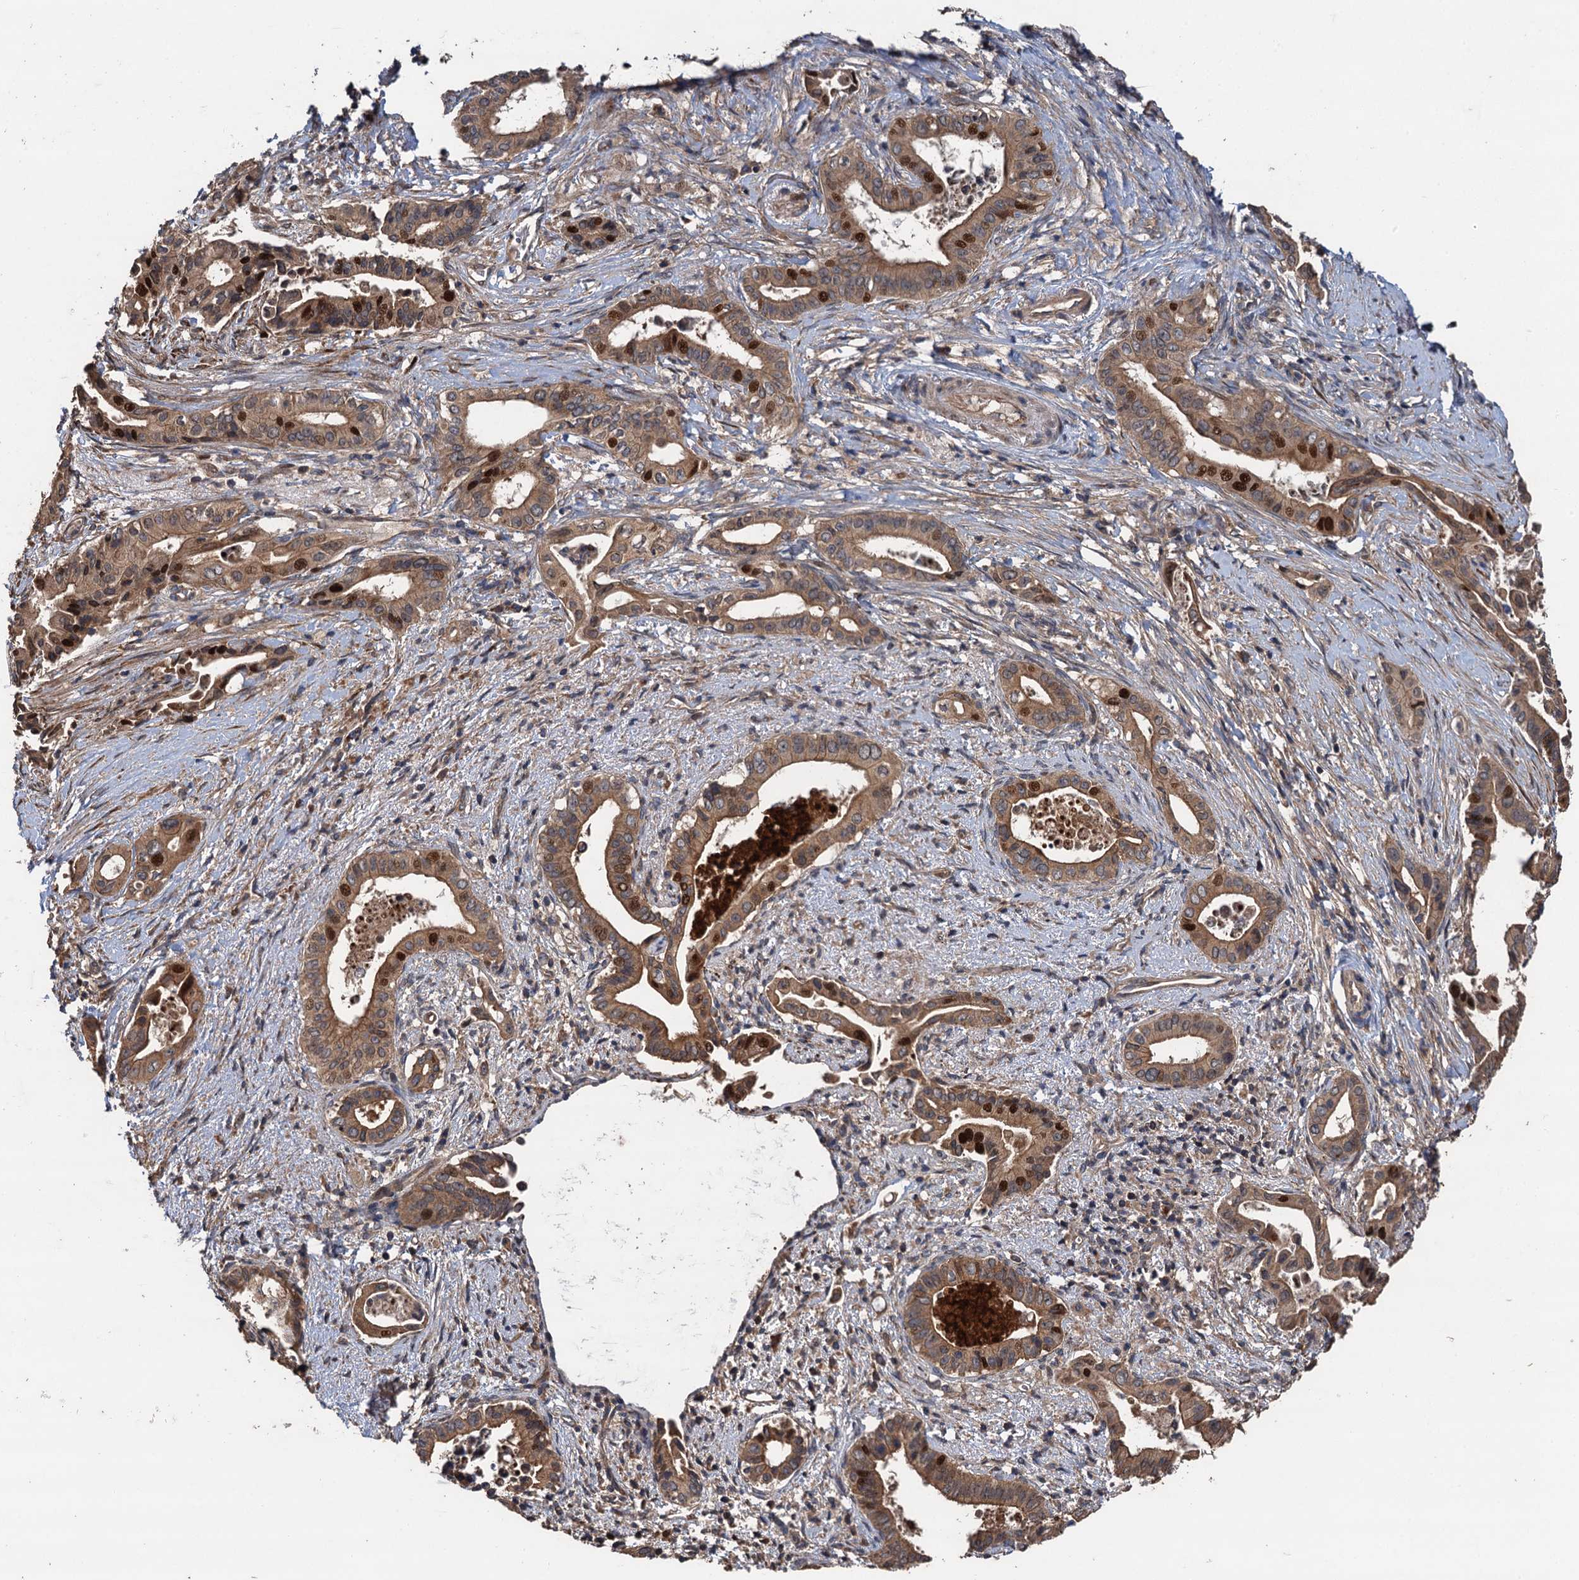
{"staining": {"intensity": "moderate", "quantity": ">75%", "location": "cytoplasmic/membranous,nuclear"}, "tissue": "pancreatic cancer", "cell_type": "Tumor cells", "image_type": "cancer", "snomed": [{"axis": "morphology", "description": "Adenocarcinoma, NOS"}, {"axis": "topography", "description": "Pancreas"}], "caption": "High-power microscopy captured an immunohistochemistry image of pancreatic cancer, revealing moderate cytoplasmic/membranous and nuclear staining in about >75% of tumor cells. Nuclei are stained in blue.", "gene": "TMEM39B", "patient": {"sex": "female", "age": 77}}